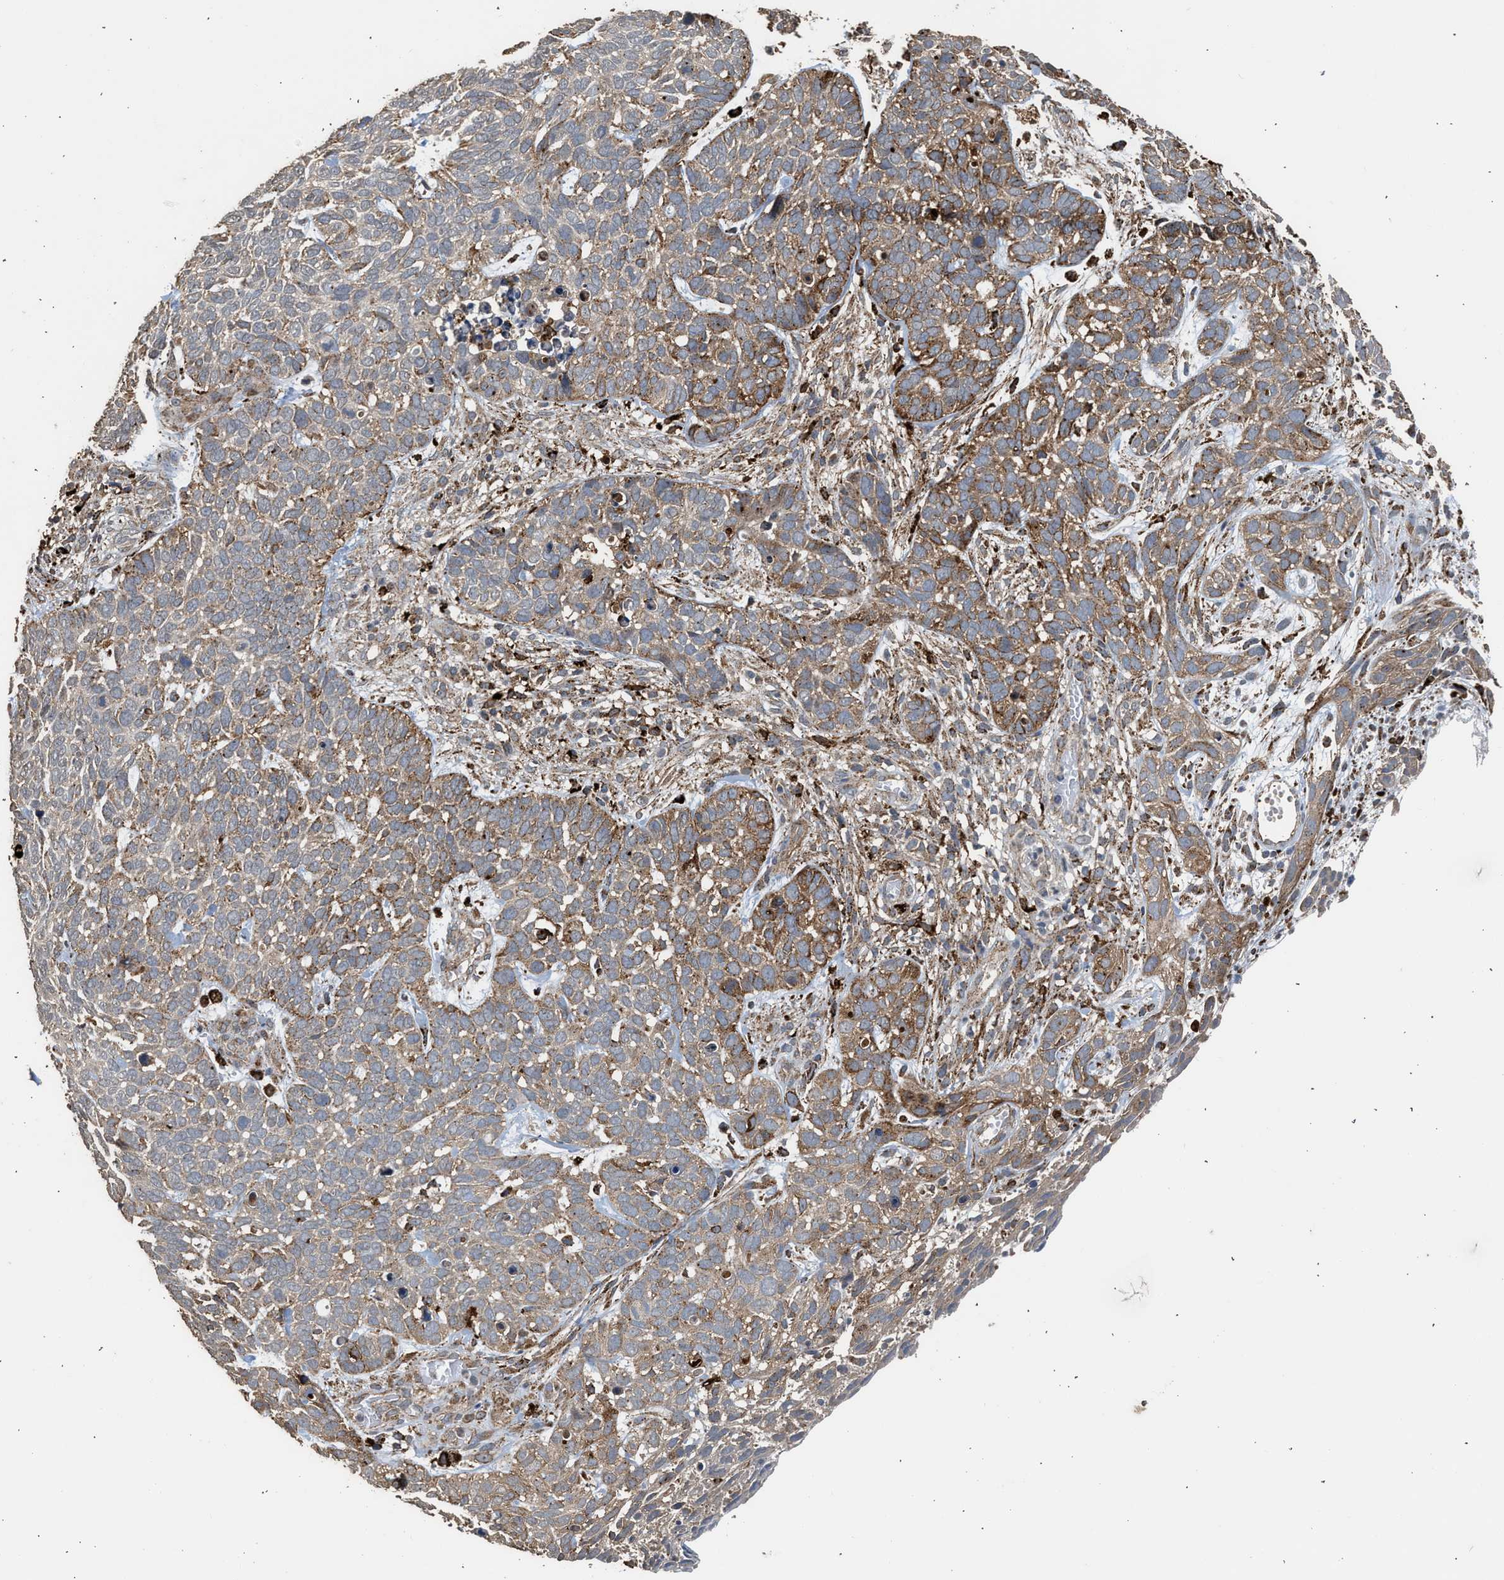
{"staining": {"intensity": "moderate", "quantity": ">75%", "location": "cytoplasmic/membranous"}, "tissue": "skin cancer", "cell_type": "Tumor cells", "image_type": "cancer", "snomed": [{"axis": "morphology", "description": "Basal cell carcinoma"}, {"axis": "topography", "description": "Skin"}], "caption": "Basal cell carcinoma (skin) stained for a protein (brown) demonstrates moderate cytoplasmic/membranous positive positivity in about >75% of tumor cells.", "gene": "CTSV", "patient": {"sex": "male", "age": 87}}